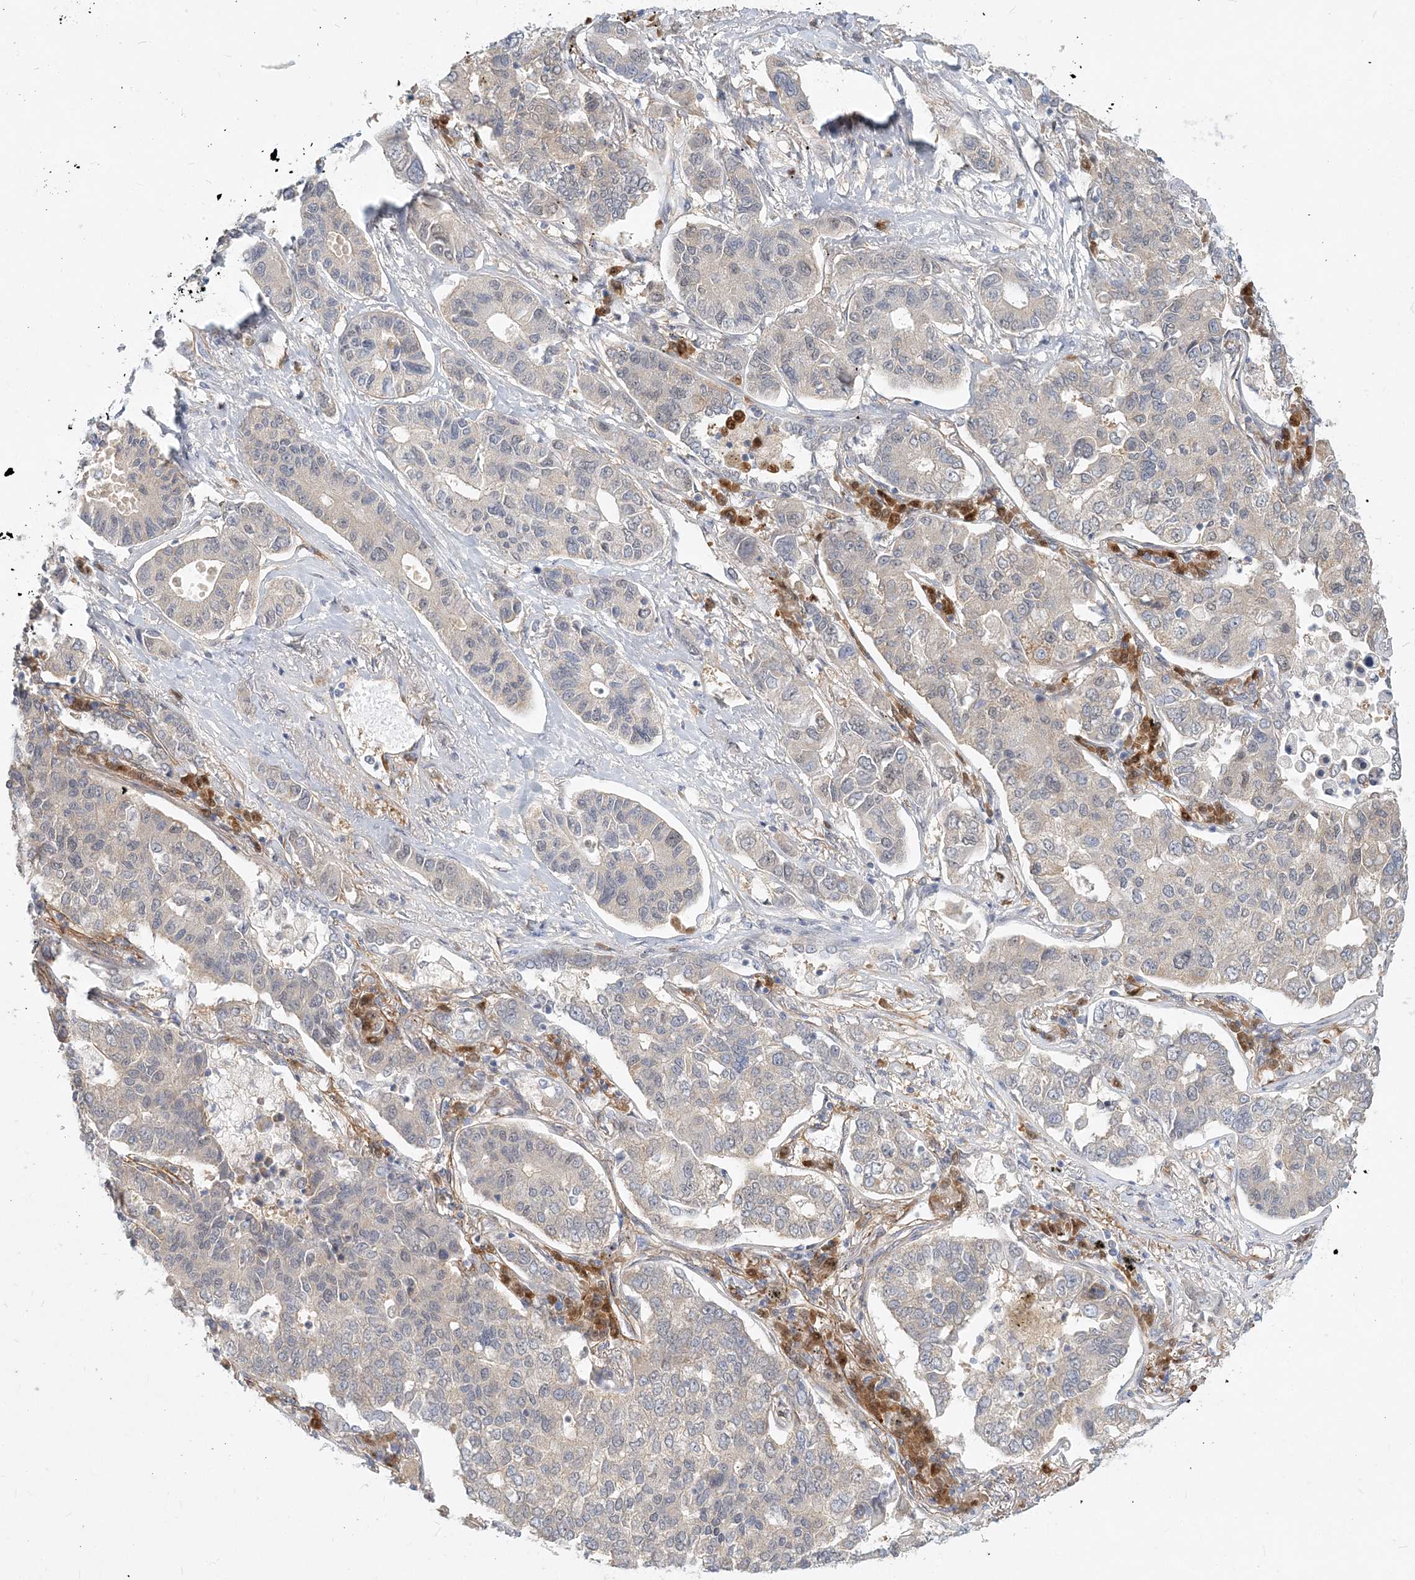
{"staining": {"intensity": "negative", "quantity": "none", "location": "none"}, "tissue": "lung cancer", "cell_type": "Tumor cells", "image_type": "cancer", "snomed": [{"axis": "morphology", "description": "Adenocarcinoma, NOS"}, {"axis": "topography", "description": "Lung"}], "caption": "An image of human lung cancer is negative for staining in tumor cells.", "gene": "GMPPA", "patient": {"sex": "male", "age": 49}}